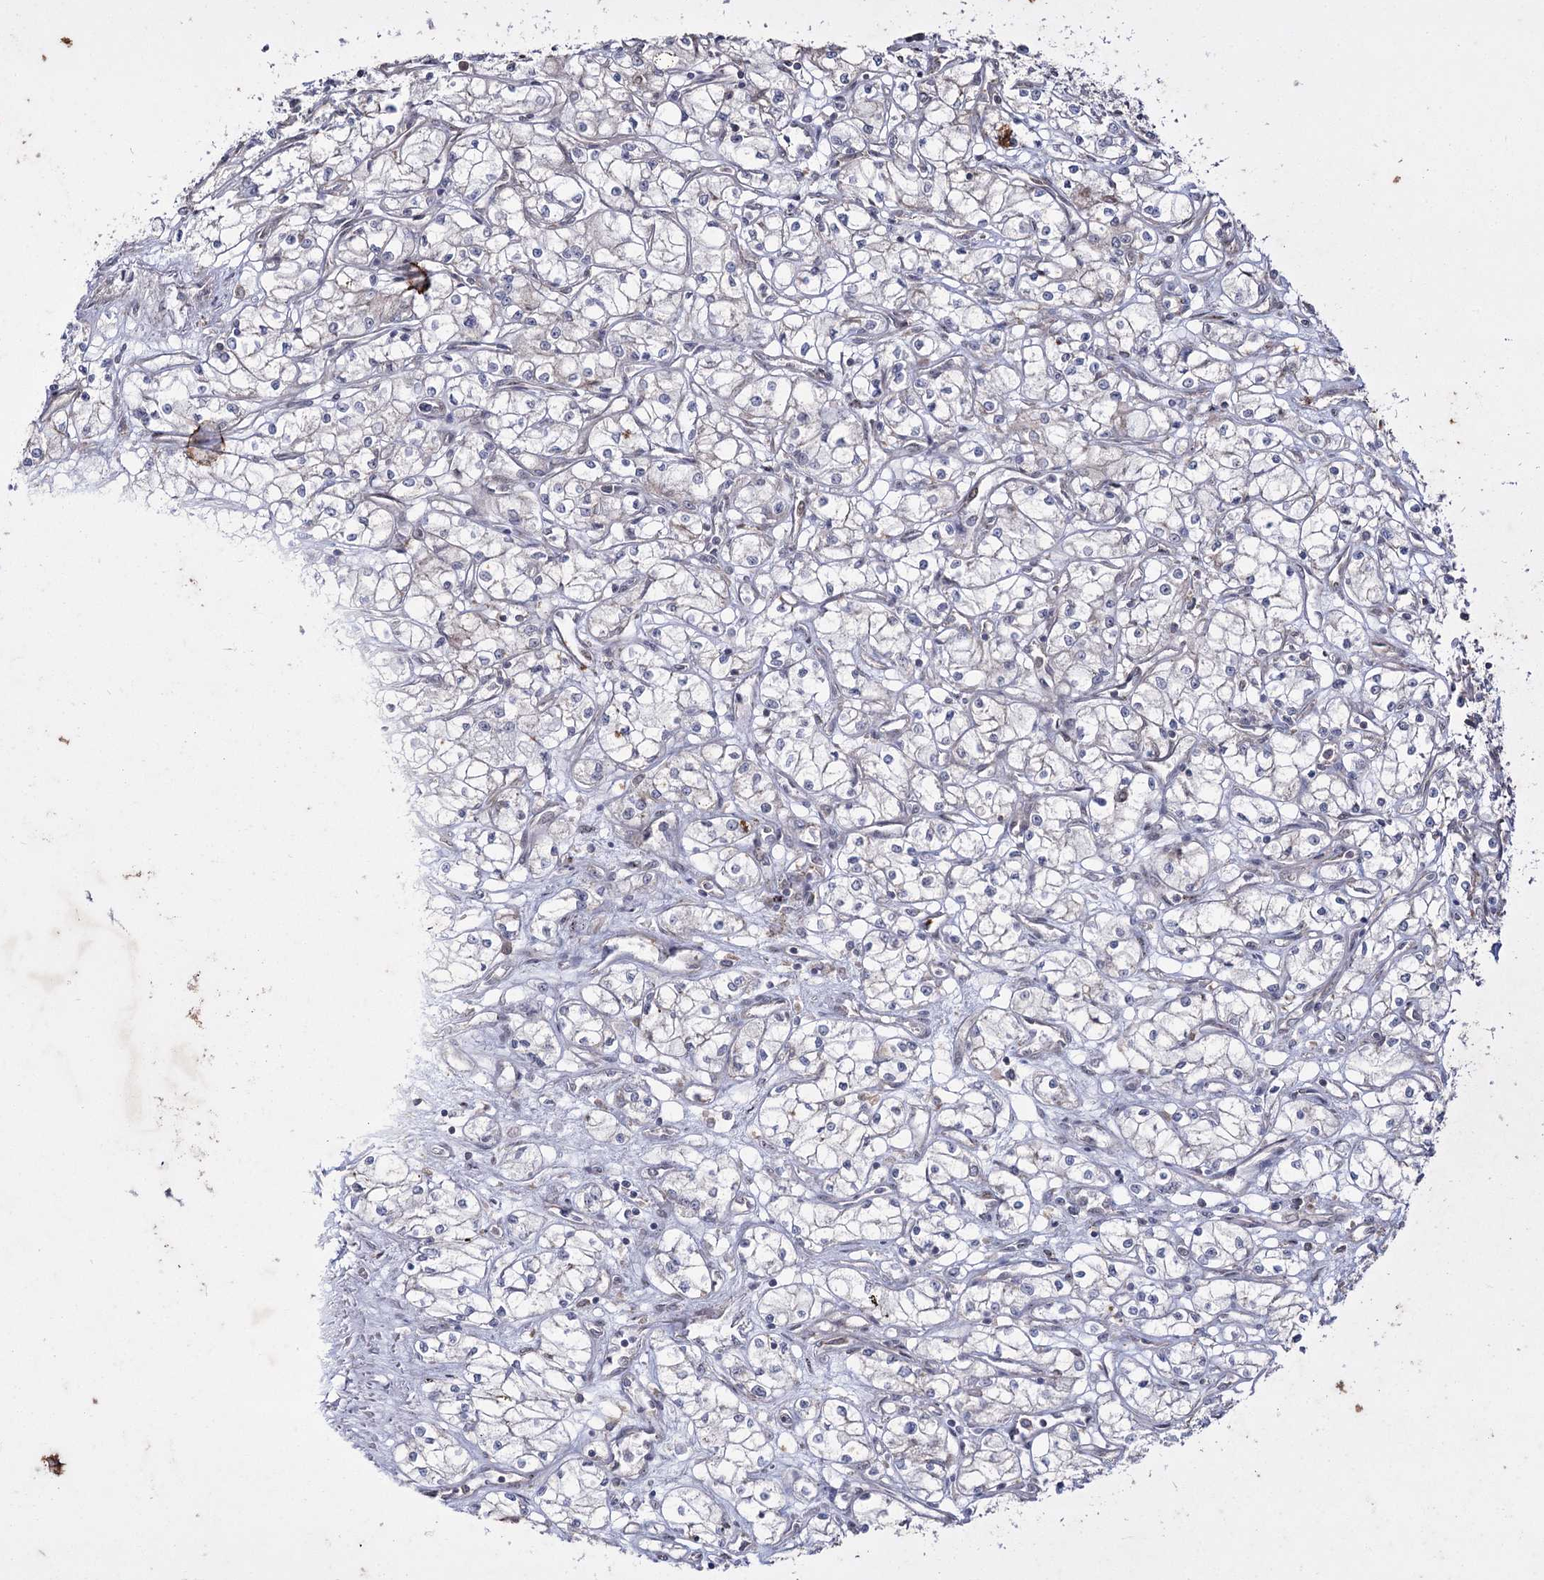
{"staining": {"intensity": "negative", "quantity": "none", "location": "none"}, "tissue": "renal cancer", "cell_type": "Tumor cells", "image_type": "cancer", "snomed": [{"axis": "morphology", "description": "Adenocarcinoma, NOS"}, {"axis": "topography", "description": "Kidney"}], "caption": "An IHC image of renal adenocarcinoma is shown. There is no staining in tumor cells of renal adenocarcinoma.", "gene": "SH3TC1", "patient": {"sex": "male", "age": 59}}